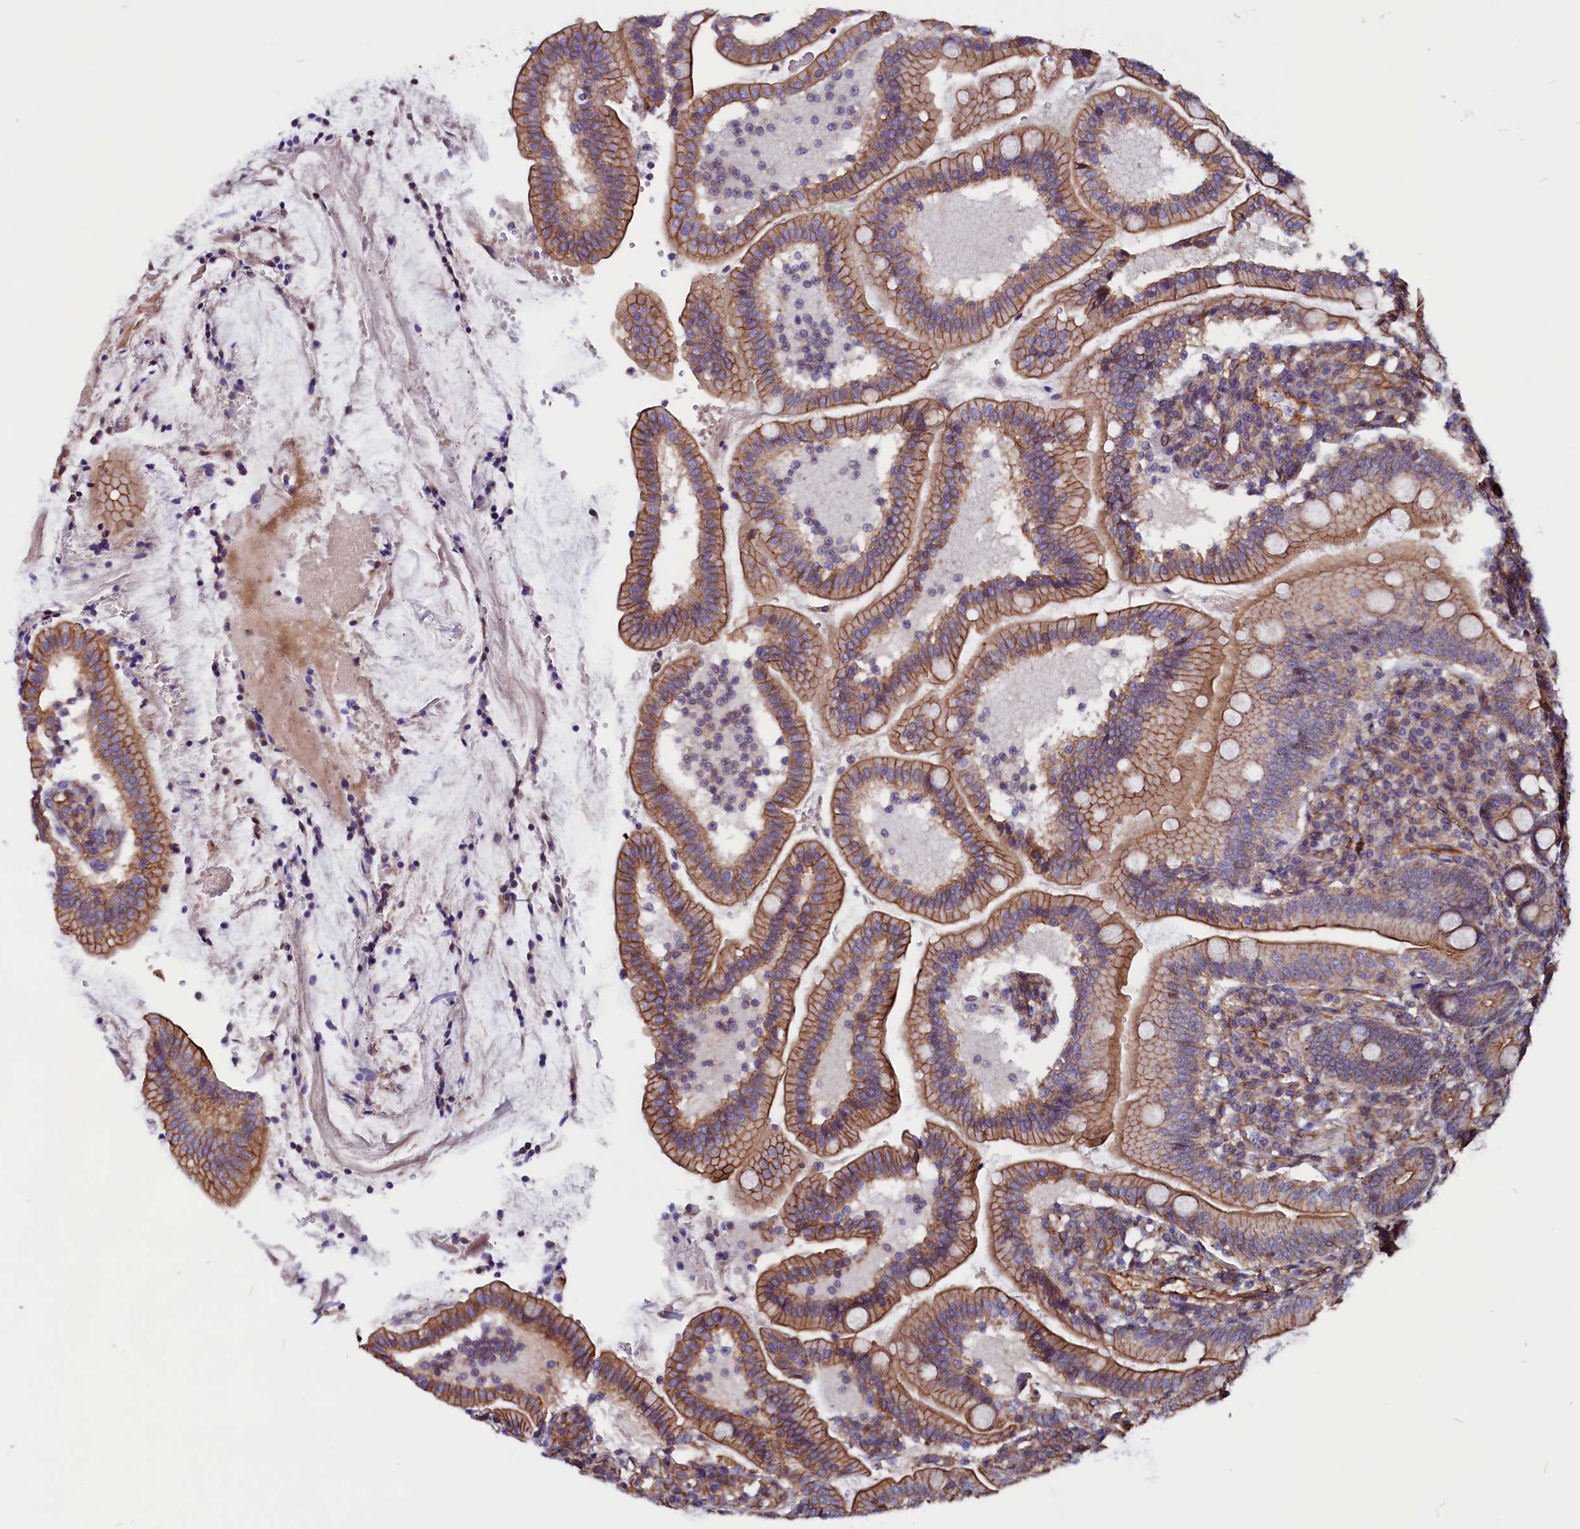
{"staining": {"intensity": "moderate", "quantity": ">75%", "location": "cytoplasmic/membranous"}, "tissue": "duodenum", "cell_type": "Glandular cells", "image_type": "normal", "snomed": [{"axis": "morphology", "description": "Normal tissue, NOS"}, {"axis": "topography", "description": "Duodenum"}], "caption": "Immunohistochemistry (IHC) micrograph of unremarkable duodenum stained for a protein (brown), which shows medium levels of moderate cytoplasmic/membranous expression in about >75% of glandular cells.", "gene": "ZNF749", "patient": {"sex": "female", "age": 67}}